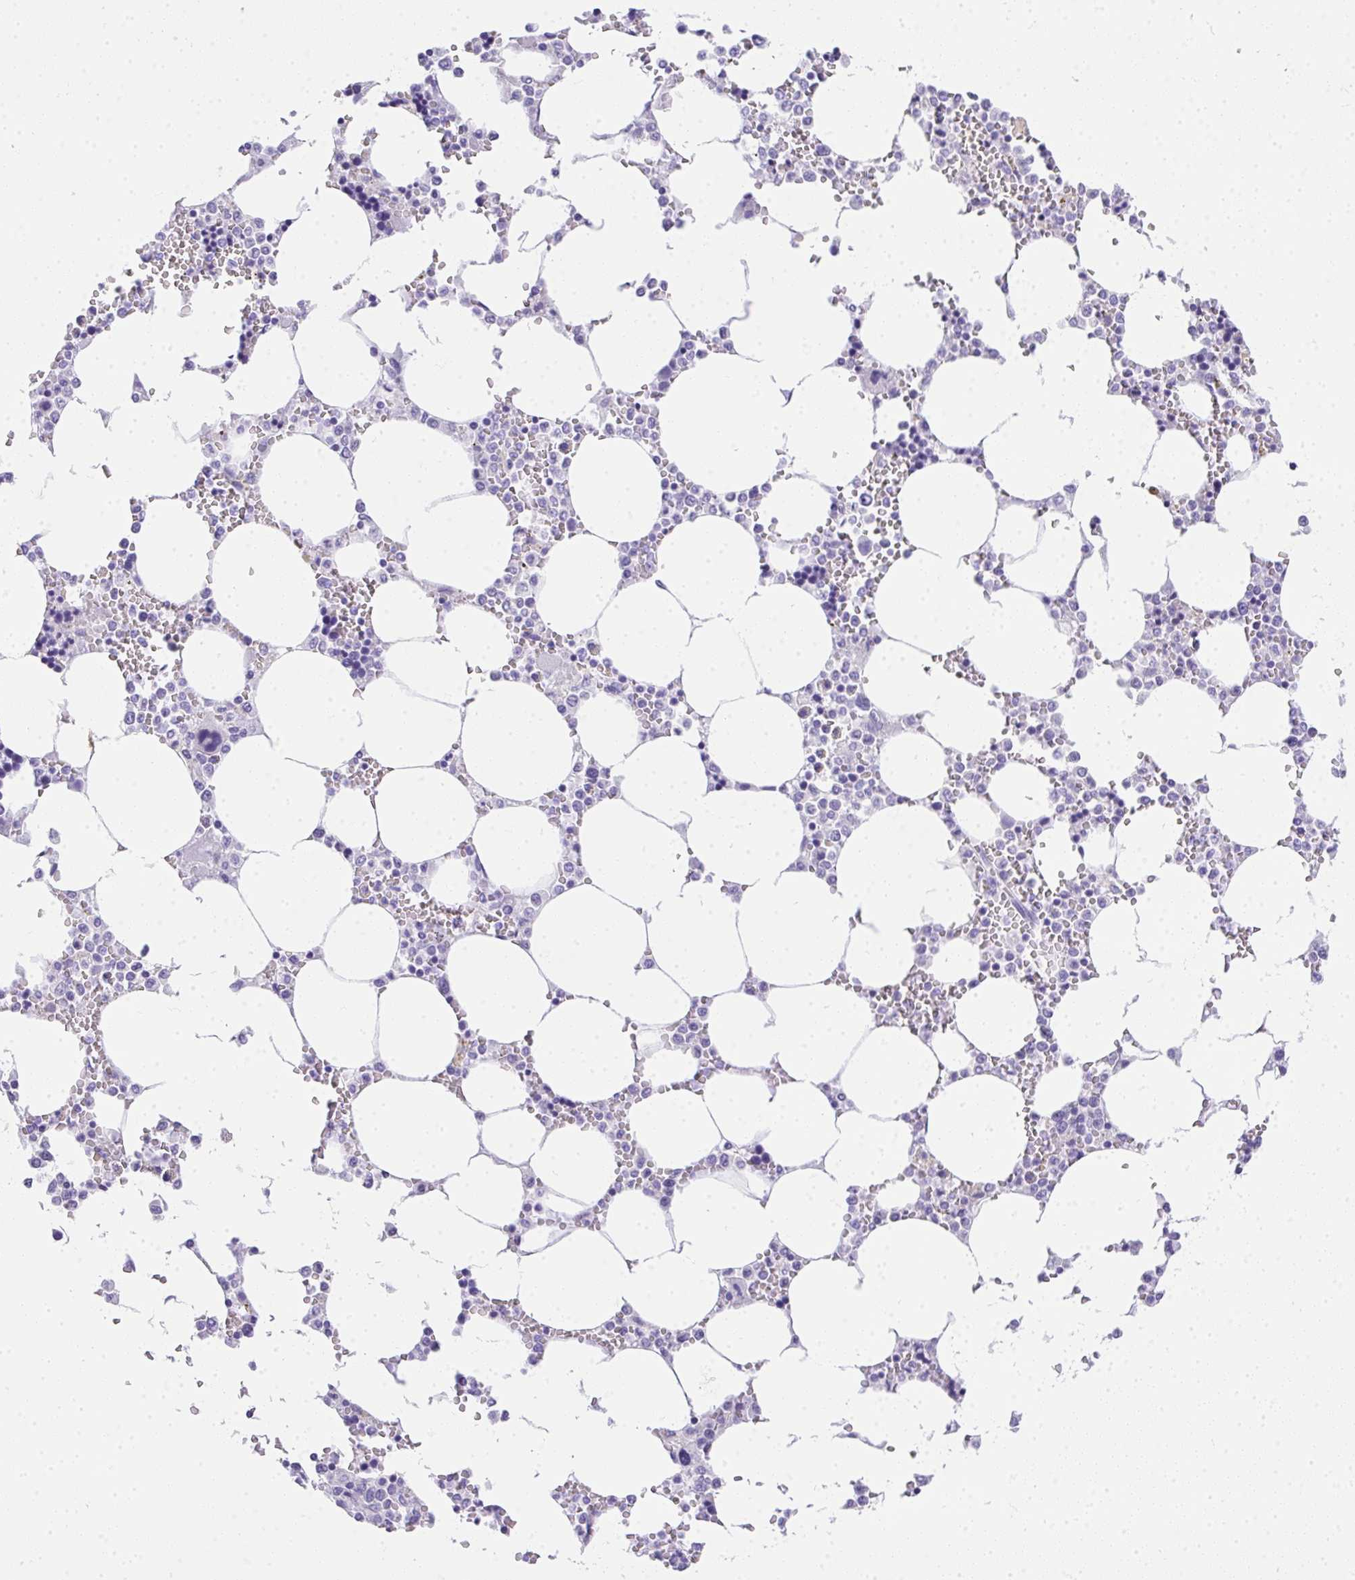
{"staining": {"intensity": "negative", "quantity": "none", "location": "none"}, "tissue": "bone marrow", "cell_type": "Hematopoietic cells", "image_type": "normal", "snomed": [{"axis": "morphology", "description": "Normal tissue, NOS"}, {"axis": "topography", "description": "Bone marrow"}], "caption": "Immunohistochemical staining of unremarkable bone marrow shows no significant expression in hematopoietic cells. (IHC, brightfield microscopy, high magnification).", "gene": "AVIL", "patient": {"sex": "male", "age": 64}}